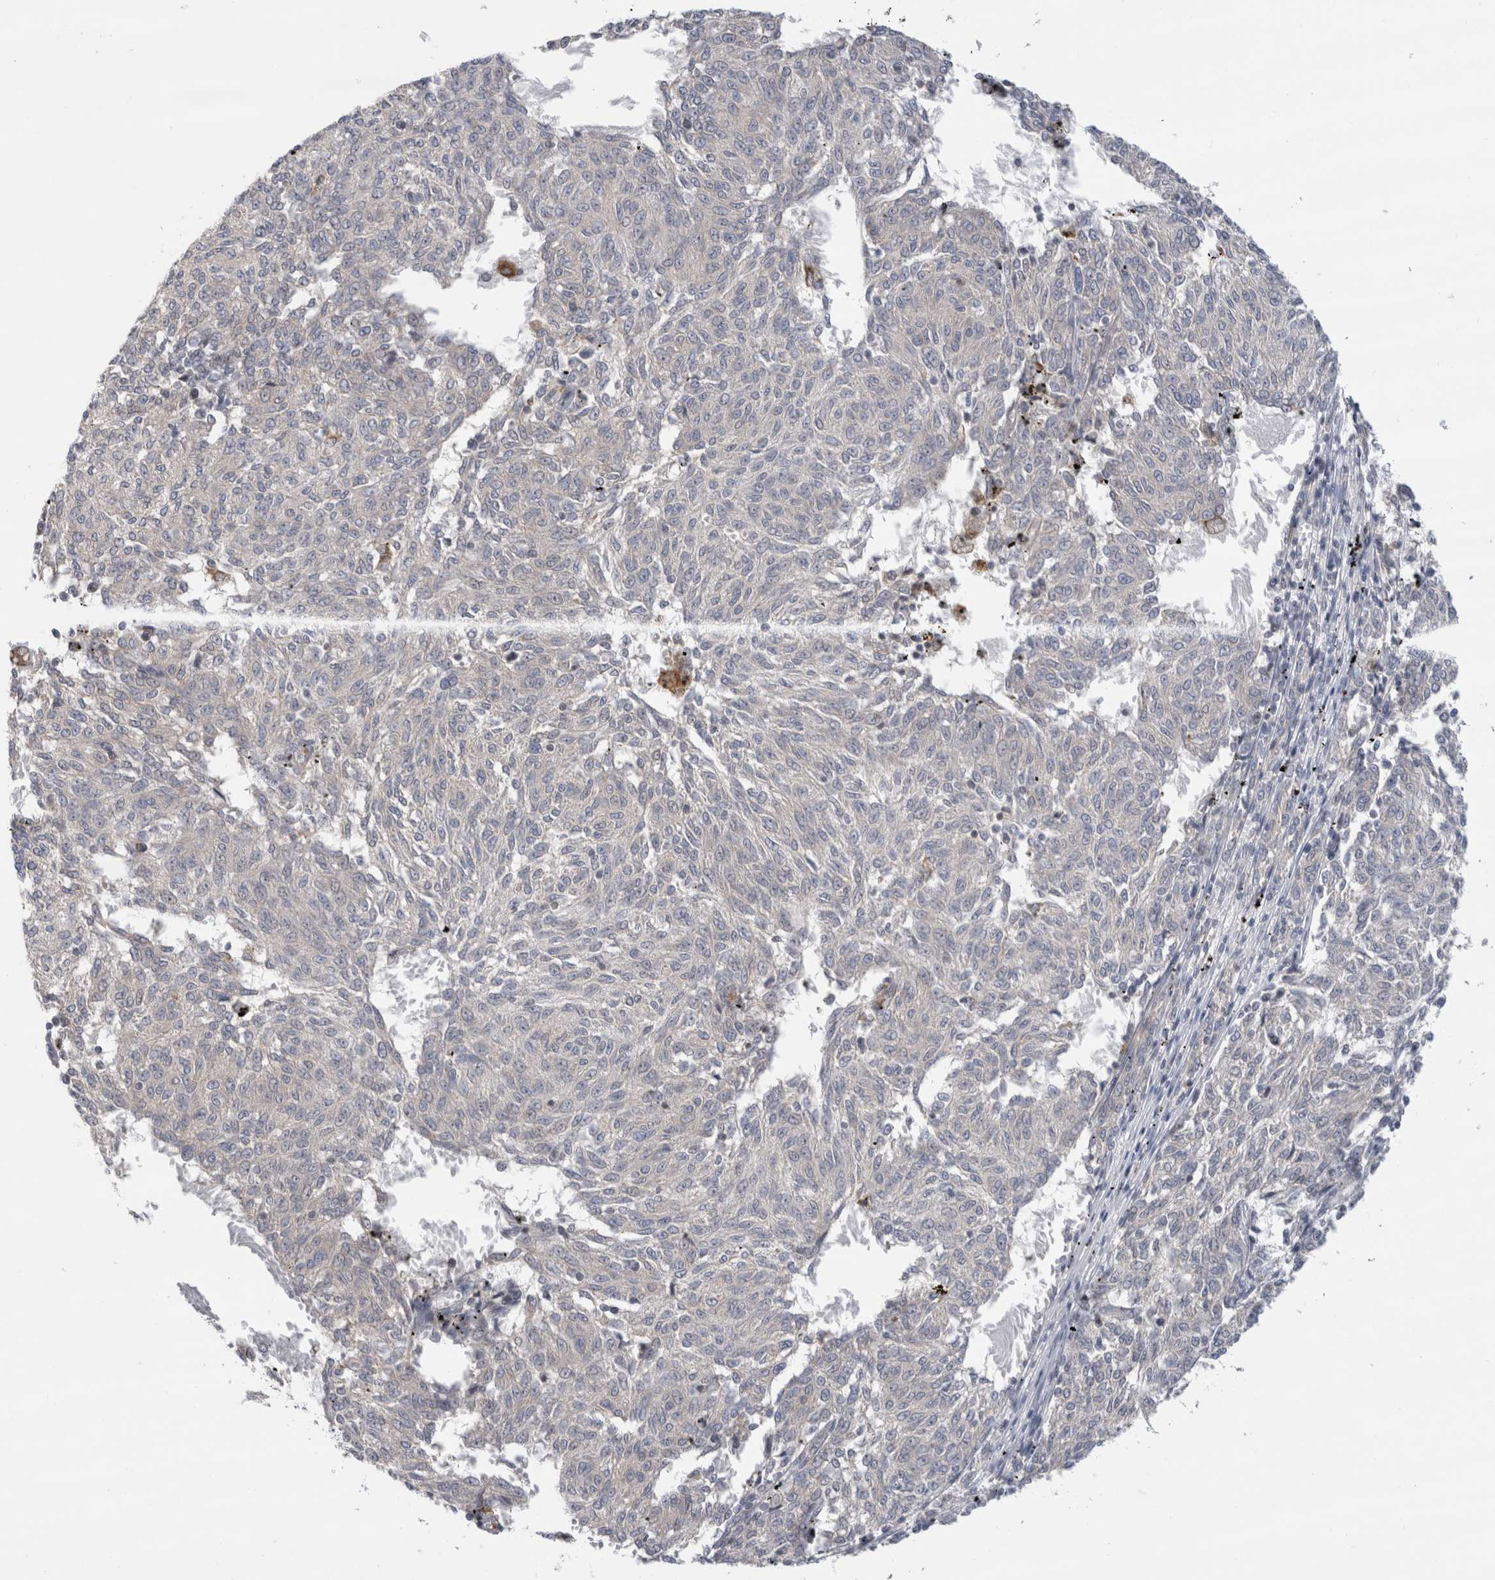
{"staining": {"intensity": "weak", "quantity": "<25%", "location": "cytoplasmic/membranous"}, "tissue": "melanoma", "cell_type": "Tumor cells", "image_type": "cancer", "snomed": [{"axis": "morphology", "description": "Malignant melanoma, NOS"}, {"axis": "topography", "description": "Skin"}], "caption": "Tumor cells are negative for protein expression in human melanoma.", "gene": "SYTL5", "patient": {"sex": "female", "age": 72}}